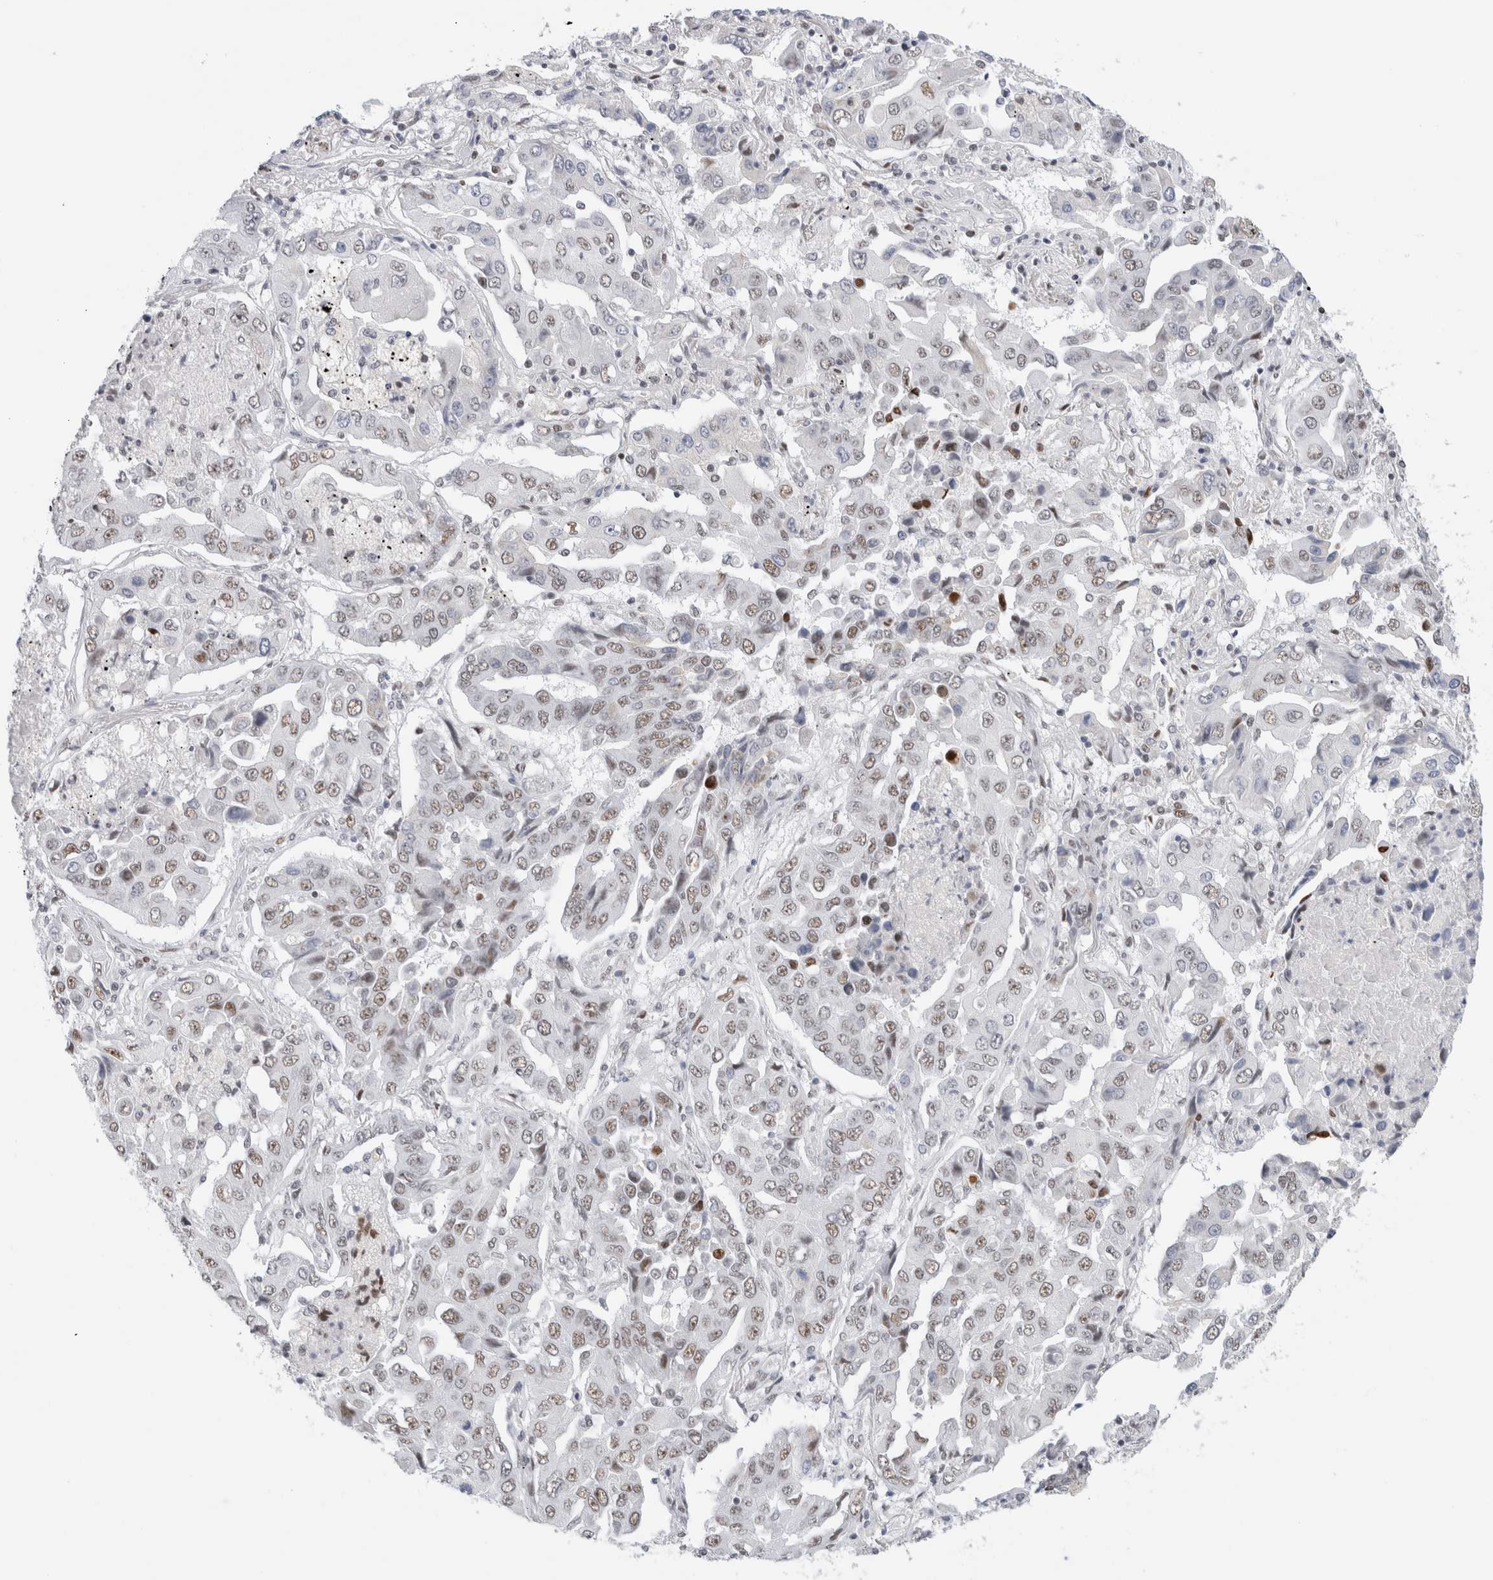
{"staining": {"intensity": "moderate", "quantity": ">75%", "location": "nuclear"}, "tissue": "lung cancer", "cell_type": "Tumor cells", "image_type": "cancer", "snomed": [{"axis": "morphology", "description": "Adenocarcinoma, NOS"}, {"axis": "topography", "description": "Lung"}], "caption": "Lung cancer (adenocarcinoma) stained for a protein displays moderate nuclear positivity in tumor cells.", "gene": "COPS7A", "patient": {"sex": "female", "age": 65}}